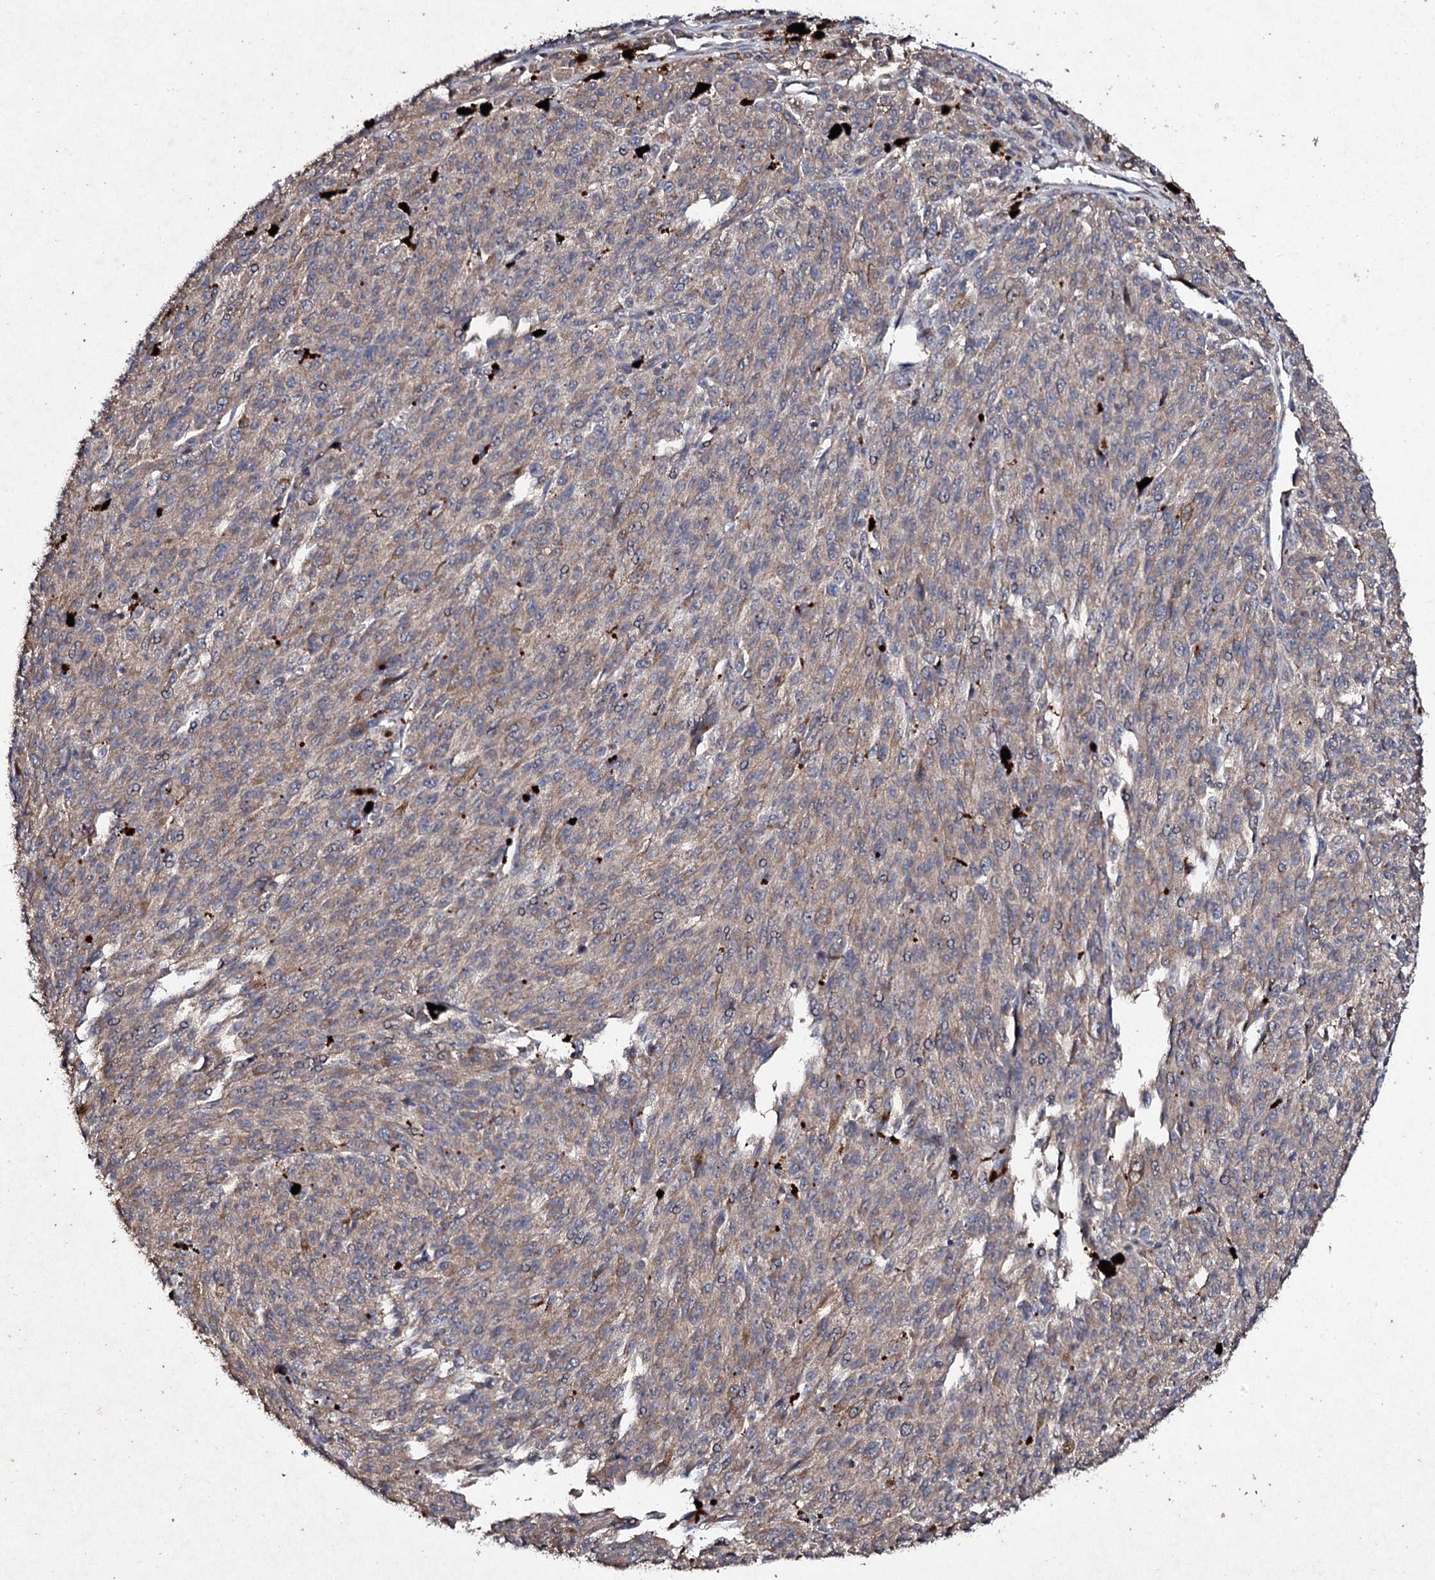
{"staining": {"intensity": "weak", "quantity": ">75%", "location": "cytoplasmic/membranous"}, "tissue": "melanoma", "cell_type": "Tumor cells", "image_type": "cancer", "snomed": [{"axis": "morphology", "description": "Malignant melanoma, NOS"}, {"axis": "topography", "description": "Skin"}], "caption": "This image exhibits melanoma stained with immunohistochemistry (IHC) to label a protein in brown. The cytoplasmic/membranous of tumor cells show weak positivity for the protein. Nuclei are counter-stained blue.", "gene": "MOCOS", "patient": {"sex": "female", "age": 52}}